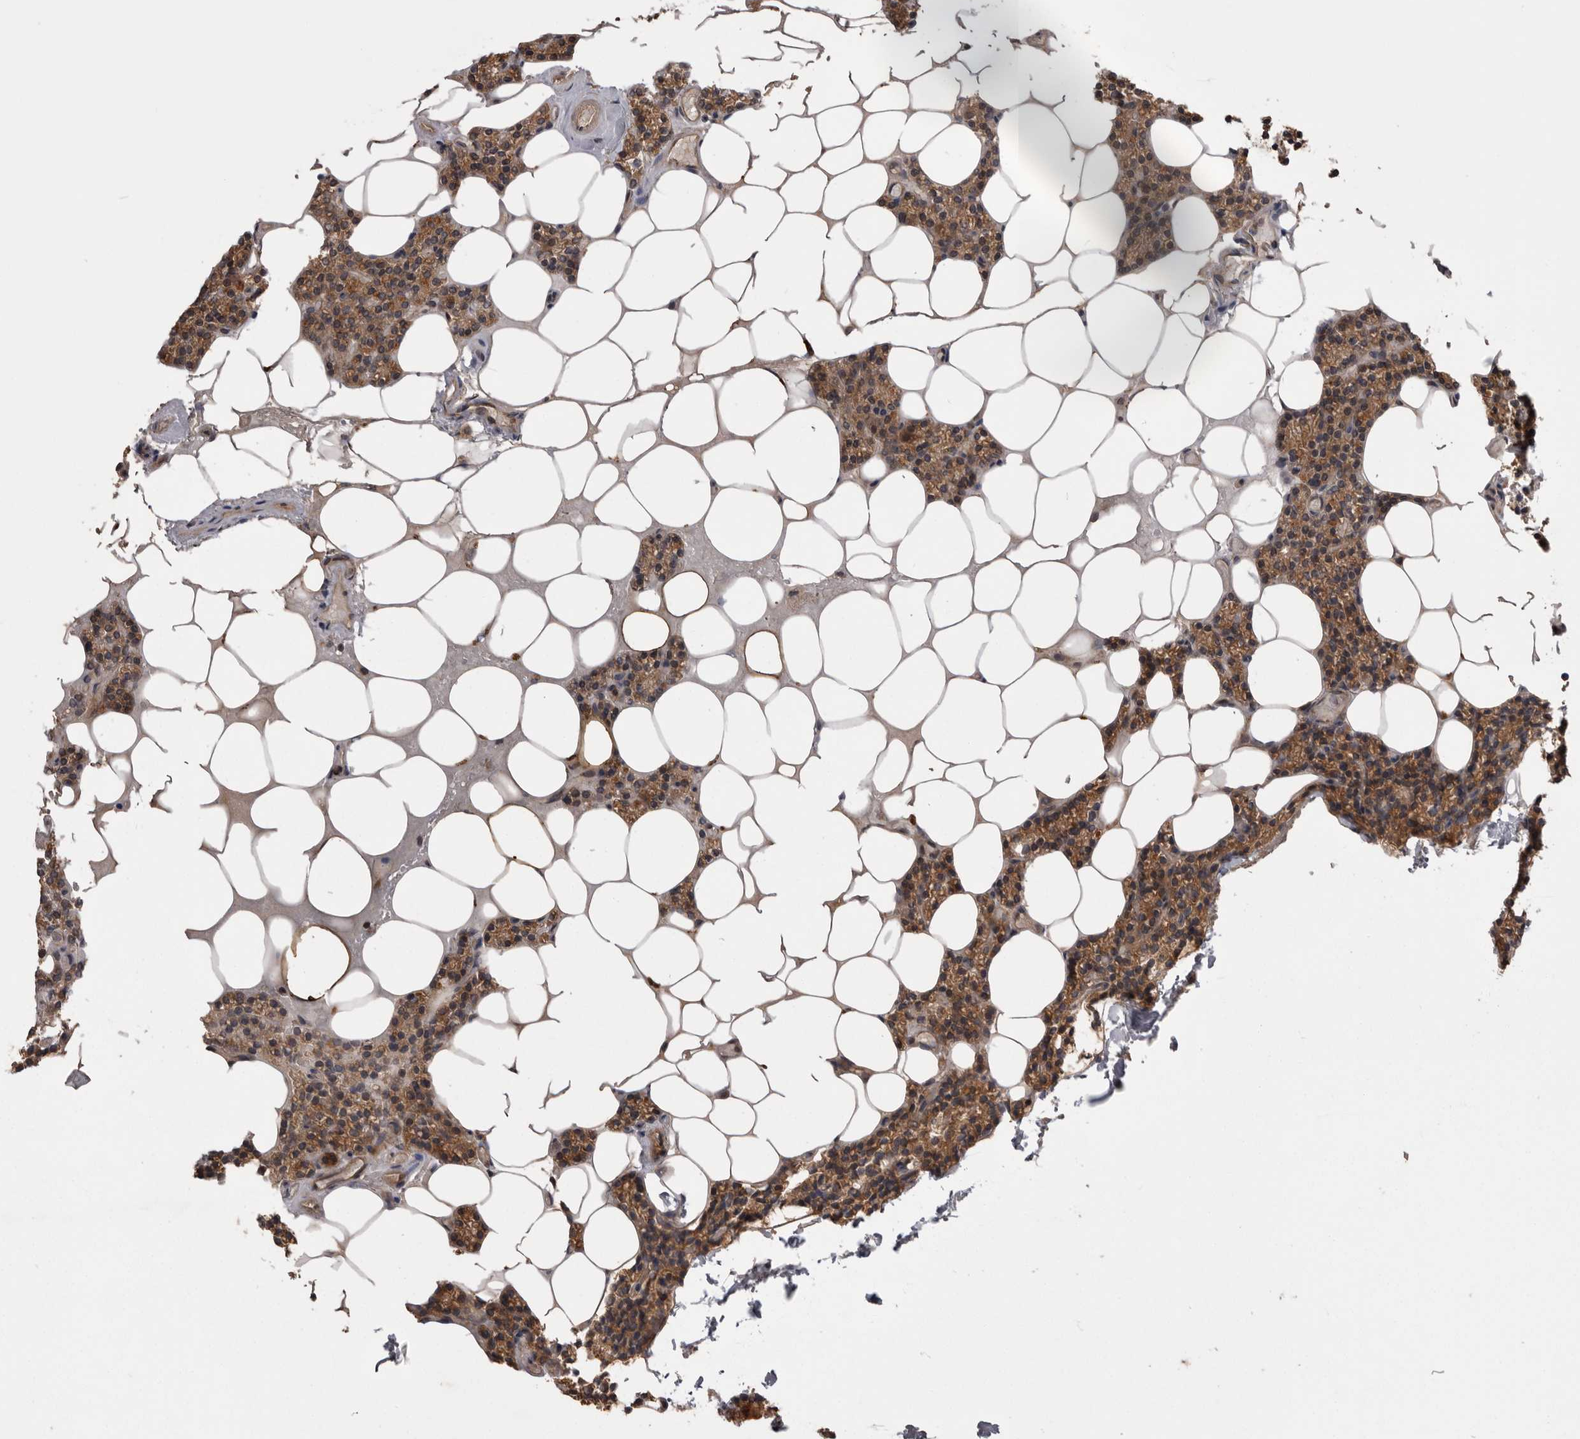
{"staining": {"intensity": "moderate", "quantity": ">75%", "location": "cytoplasmic/membranous"}, "tissue": "parathyroid gland", "cell_type": "Glandular cells", "image_type": "normal", "snomed": [{"axis": "morphology", "description": "Normal tissue, NOS"}, {"axis": "topography", "description": "Parathyroid gland"}], "caption": "A brown stain highlights moderate cytoplasmic/membranous positivity of a protein in glandular cells of normal human parathyroid gland.", "gene": "RAB3GAP2", "patient": {"sex": "male", "age": 75}}